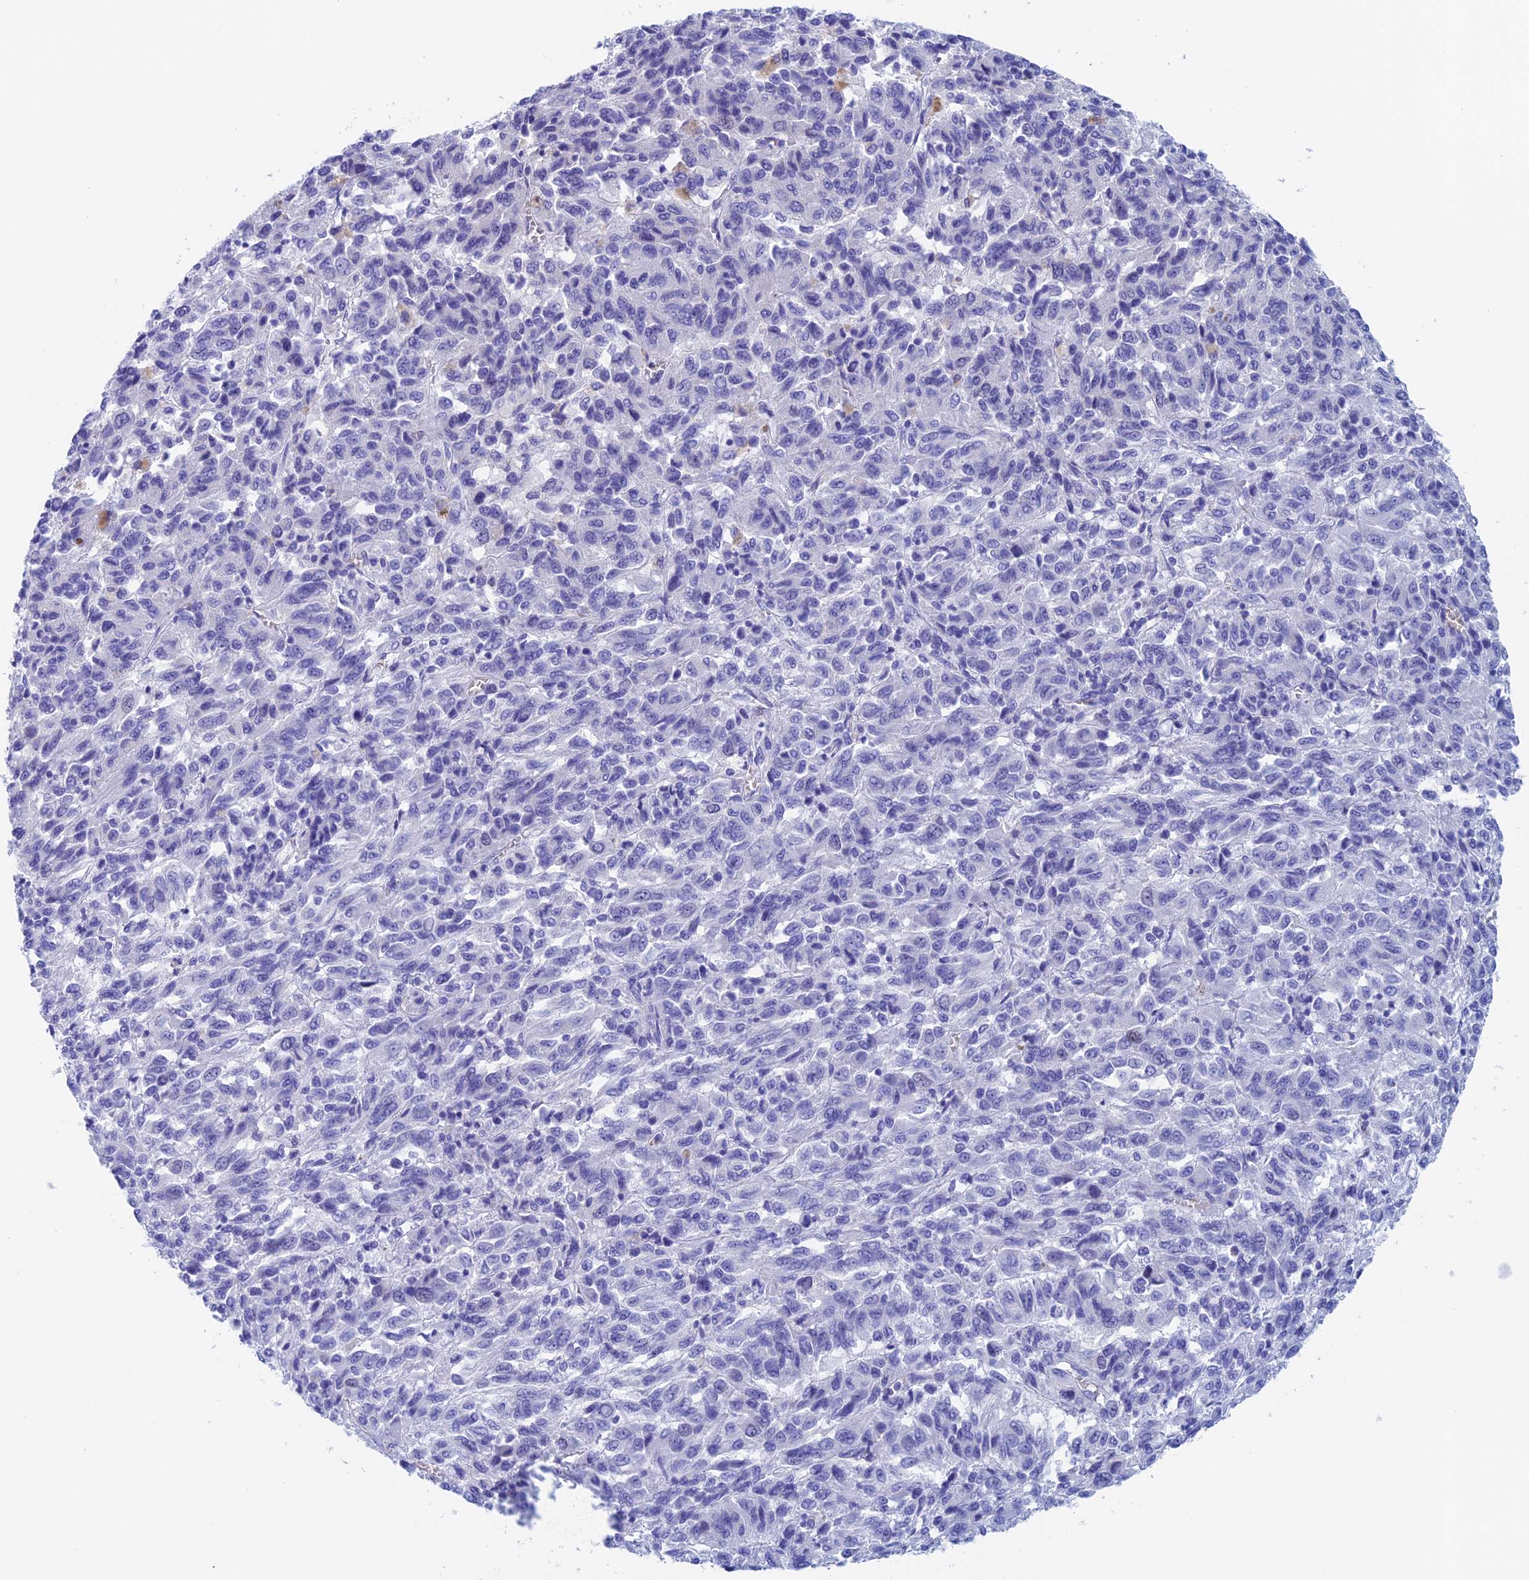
{"staining": {"intensity": "negative", "quantity": "none", "location": "none"}, "tissue": "melanoma", "cell_type": "Tumor cells", "image_type": "cancer", "snomed": [{"axis": "morphology", "description": "Malignant melanoma, Metastatic site"}, {"axis": "topography", "description": "Lung"}], "caption": "An immunohistochemistry (IHC) histopathology image of malignant melanoma (metastatic site) is shown. There is no staining in tumor cells of malignant melanoma (metastatic site).", "gene": "PSMC3IP", "patient": {"sex": "male", "age": 64}}